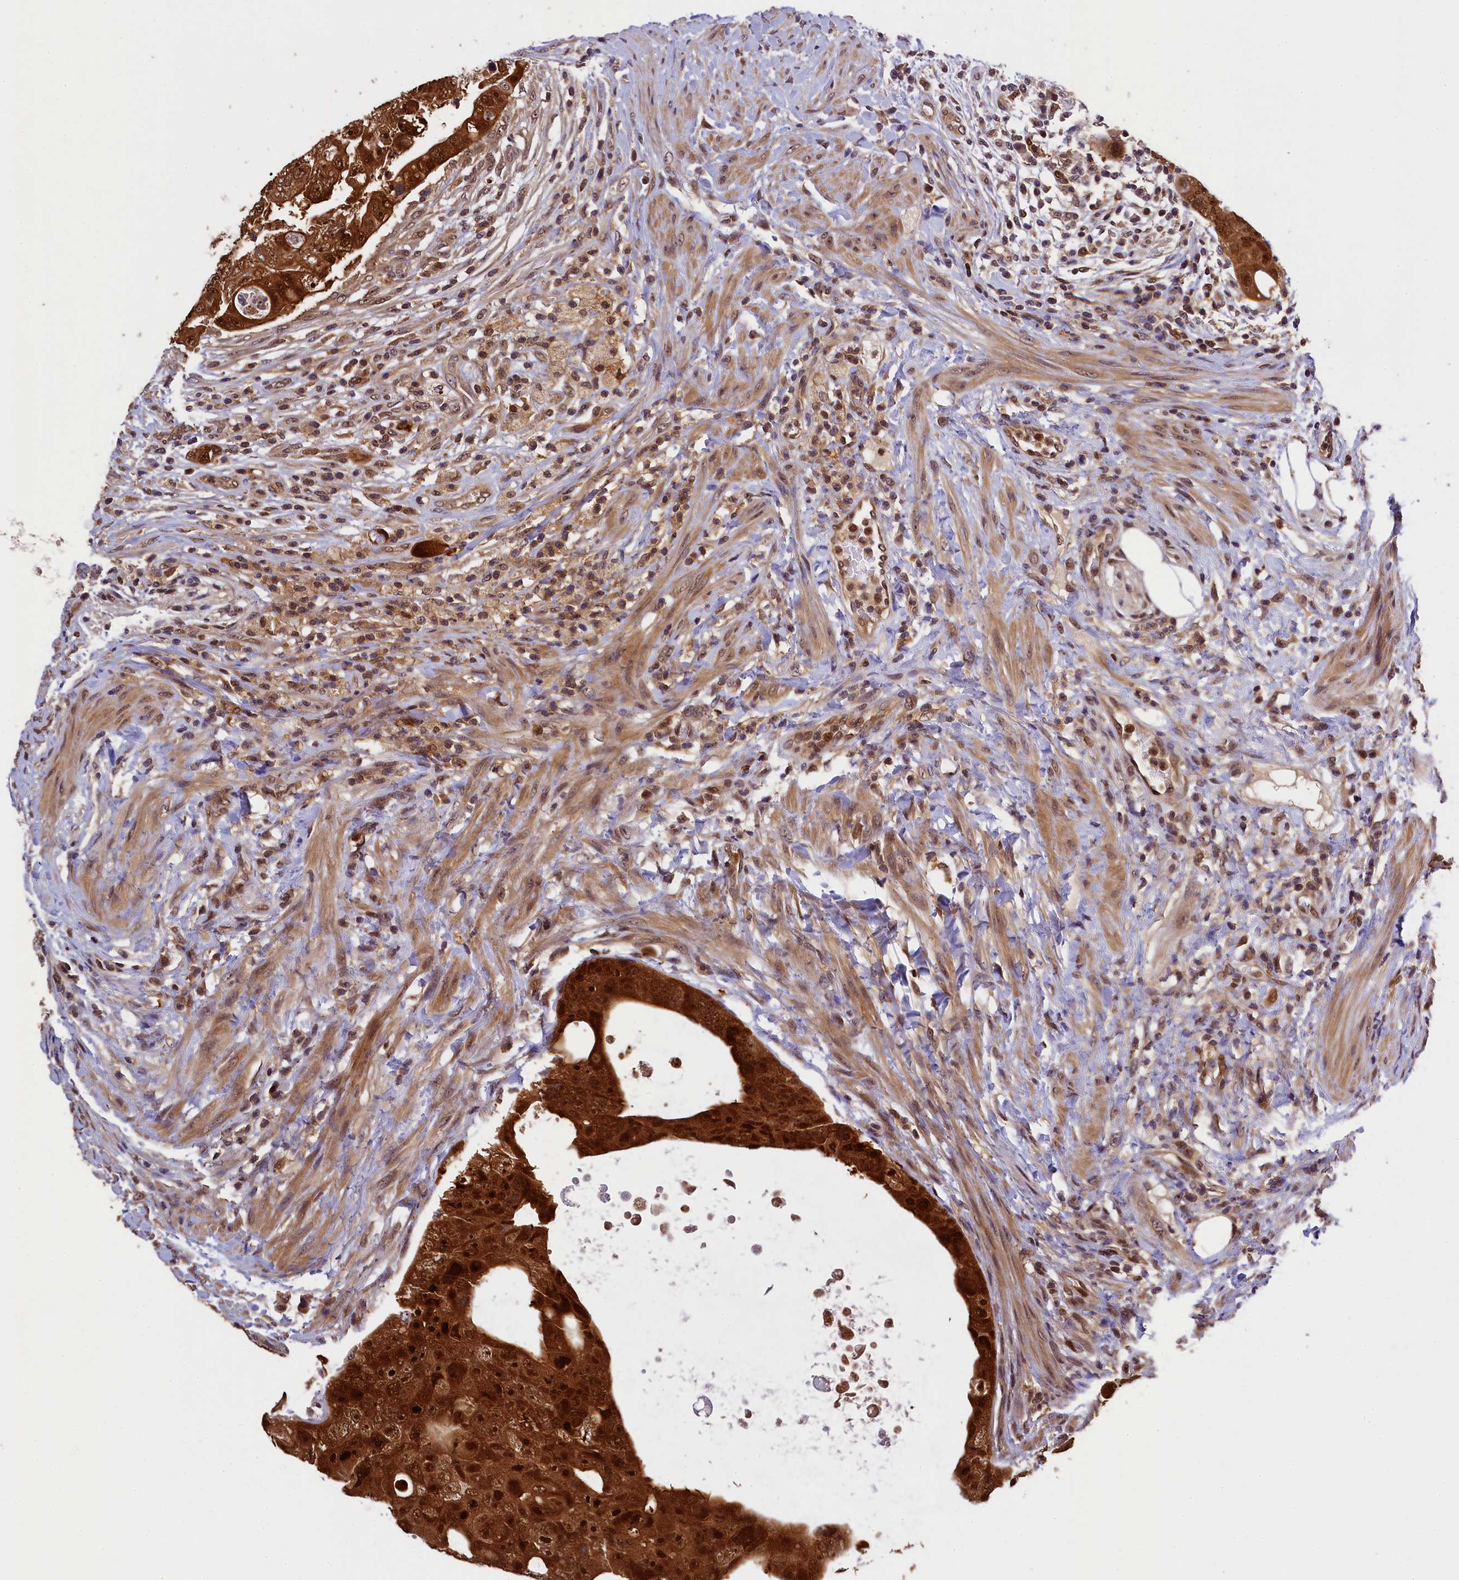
{"staining": {"intensity": "strong", "quantity": ">75%", "location": "cytoplasmic/membranous,nuclear"}, "tissue": "colorectal cancer", "cell_type": "Tumor cells", "image_type": "cancer", "snomed": [{"axis": "morphology", "description": "Adenocarcinoma, NOS"}, {"axis": "topography", "description": "Rectum"}], "caption": "A brown stain highlights strong cytoplasmic/membranous and nuclear expression of a protein in adenocarcinoma (colorectal) tumor cells.", "gene": "EIF6", "patient": {"sex": "male", "age": 59}}